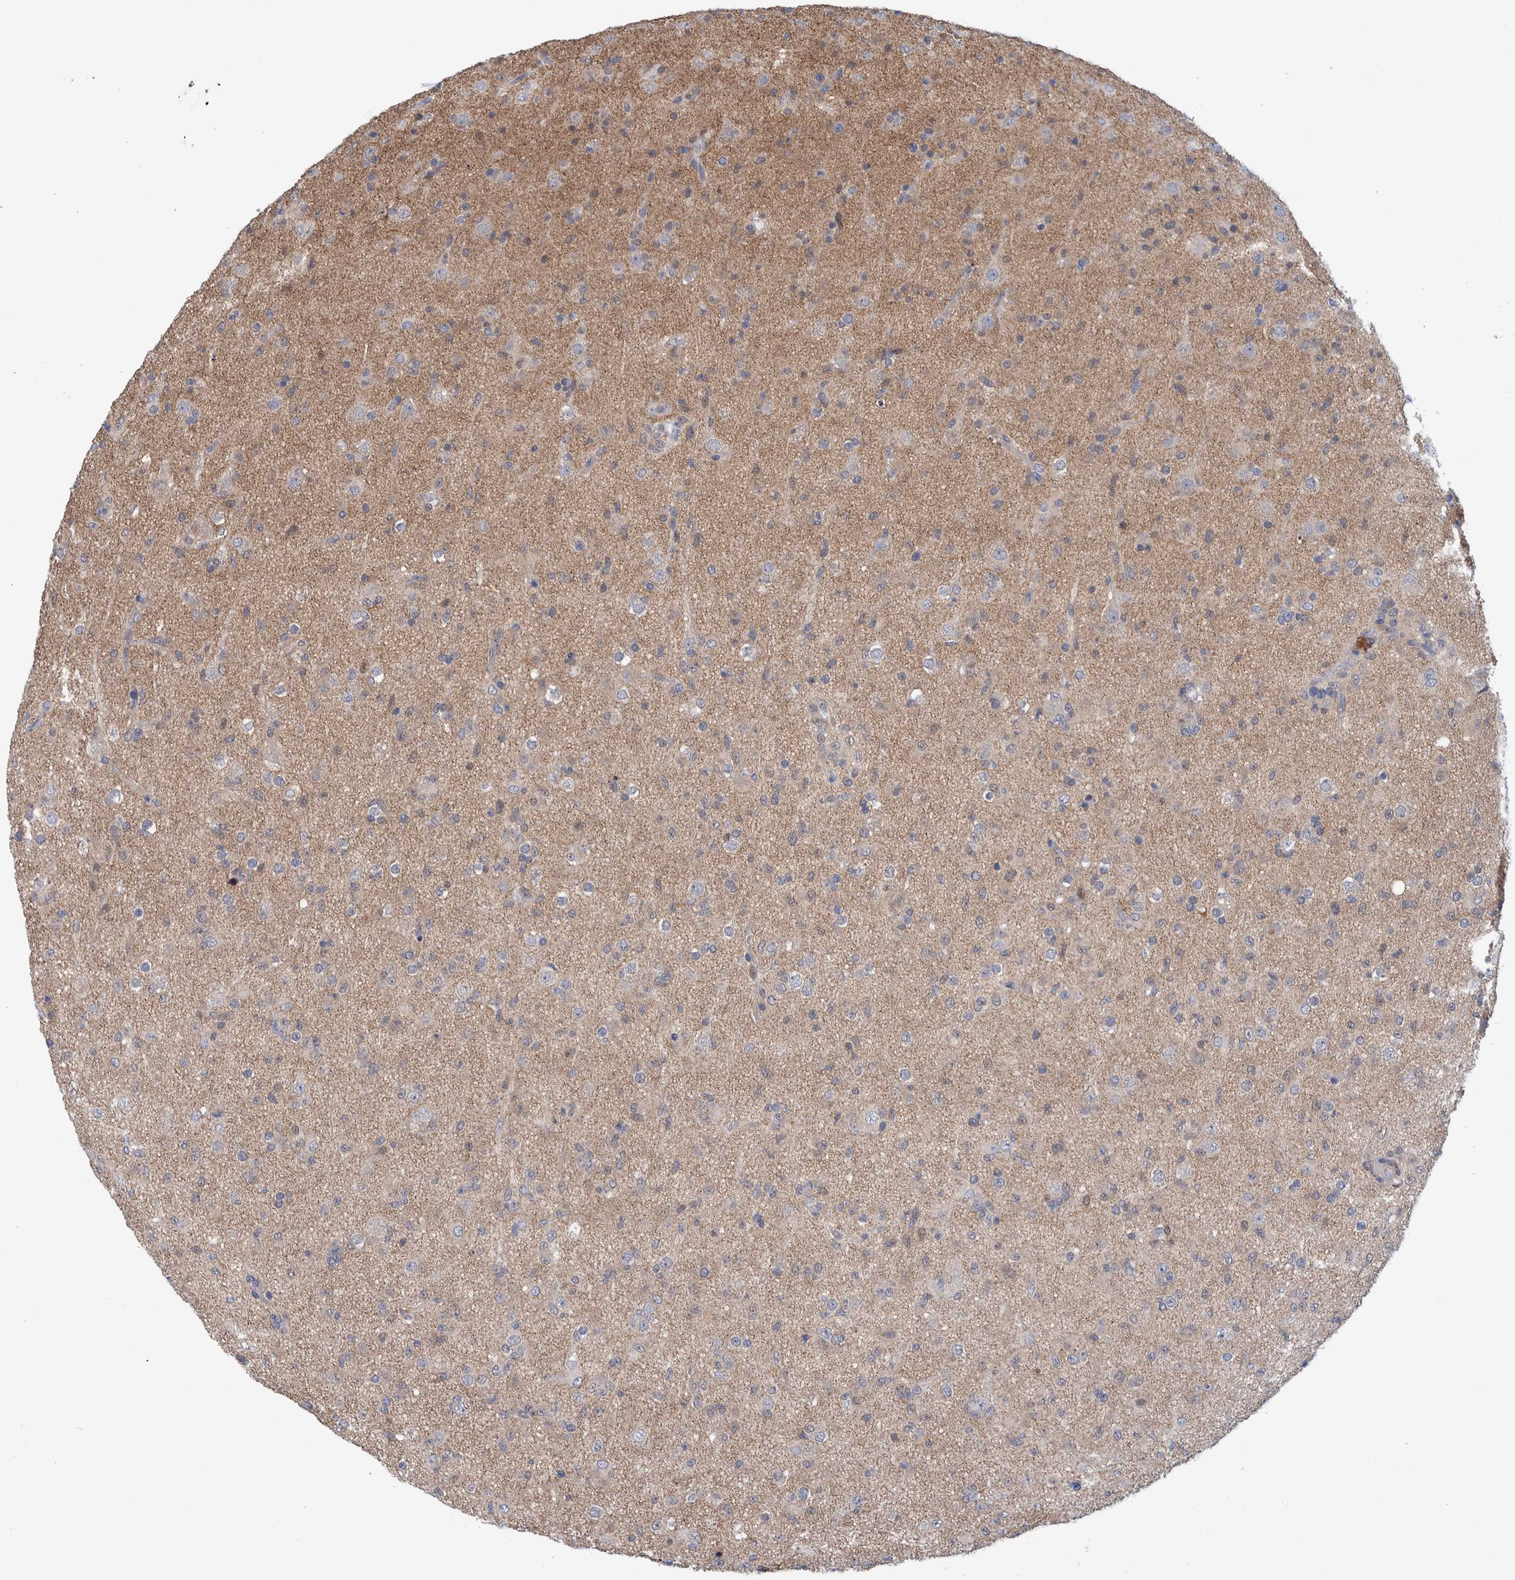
{"staining": {"intensity": "weak", "quantity": "25%-75%", "location": "cytoplasmic/membranous"}, "tissue": "glioma", "cell_type": "Tumor cells", "image_type": "cancer", "snomed": [{"axis": "morphology", "description": "Glioma, malignant, Low grade"}, {"axis": "topography", "description": "Brain"}], "caption": "IHC photomicrograph of neoplastic tissue: human malignant glioma (low-grade) stained using immunohistochemistry demonstrates low levels of weak protein expression localized specifically in the cytoplasmic/membranous of tumor cells, appearing as a cytoplasmic/membranous brown color.", "gene": "PFAS", "patient": {"sex": "male", "age": 65}}